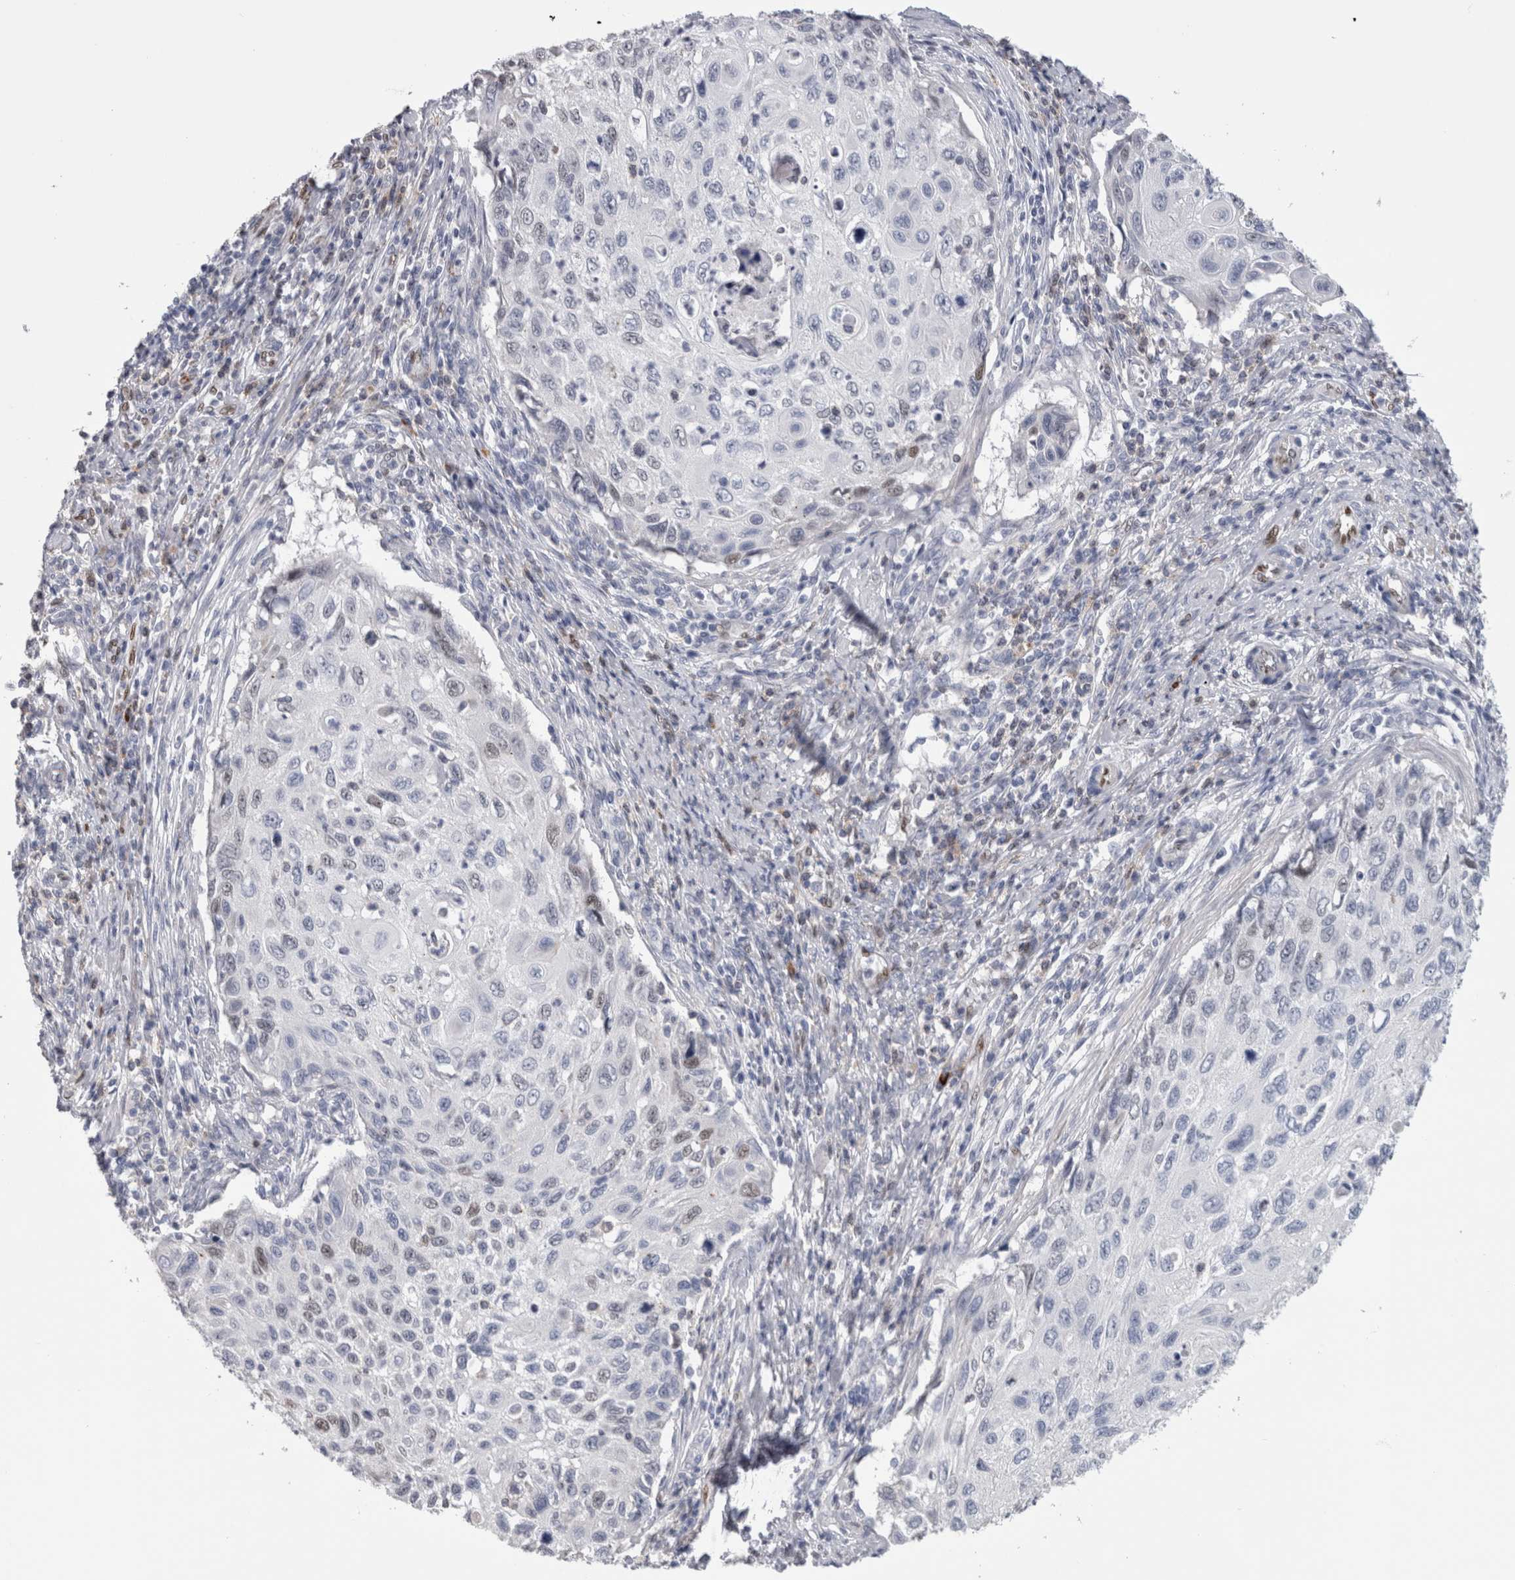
{"staining": {"intensity": "weak", "quantity": "<25%", "location": "nuclear"}, "tissue": "cervical cancer", "cell_type": "Tumor cells", "image_type": "cancer", "snomed": [{"axis": "morphology", "description": "Squamous cell carcinoma, NOS"}, {"axis": "topography", "description": "Cervix"}], "caption": "IHC of human cervical squamous cell carcinoma displays no expression in tumor cells.", "gene": "IL33", "patient": {"sex": "female", "age": 70}}